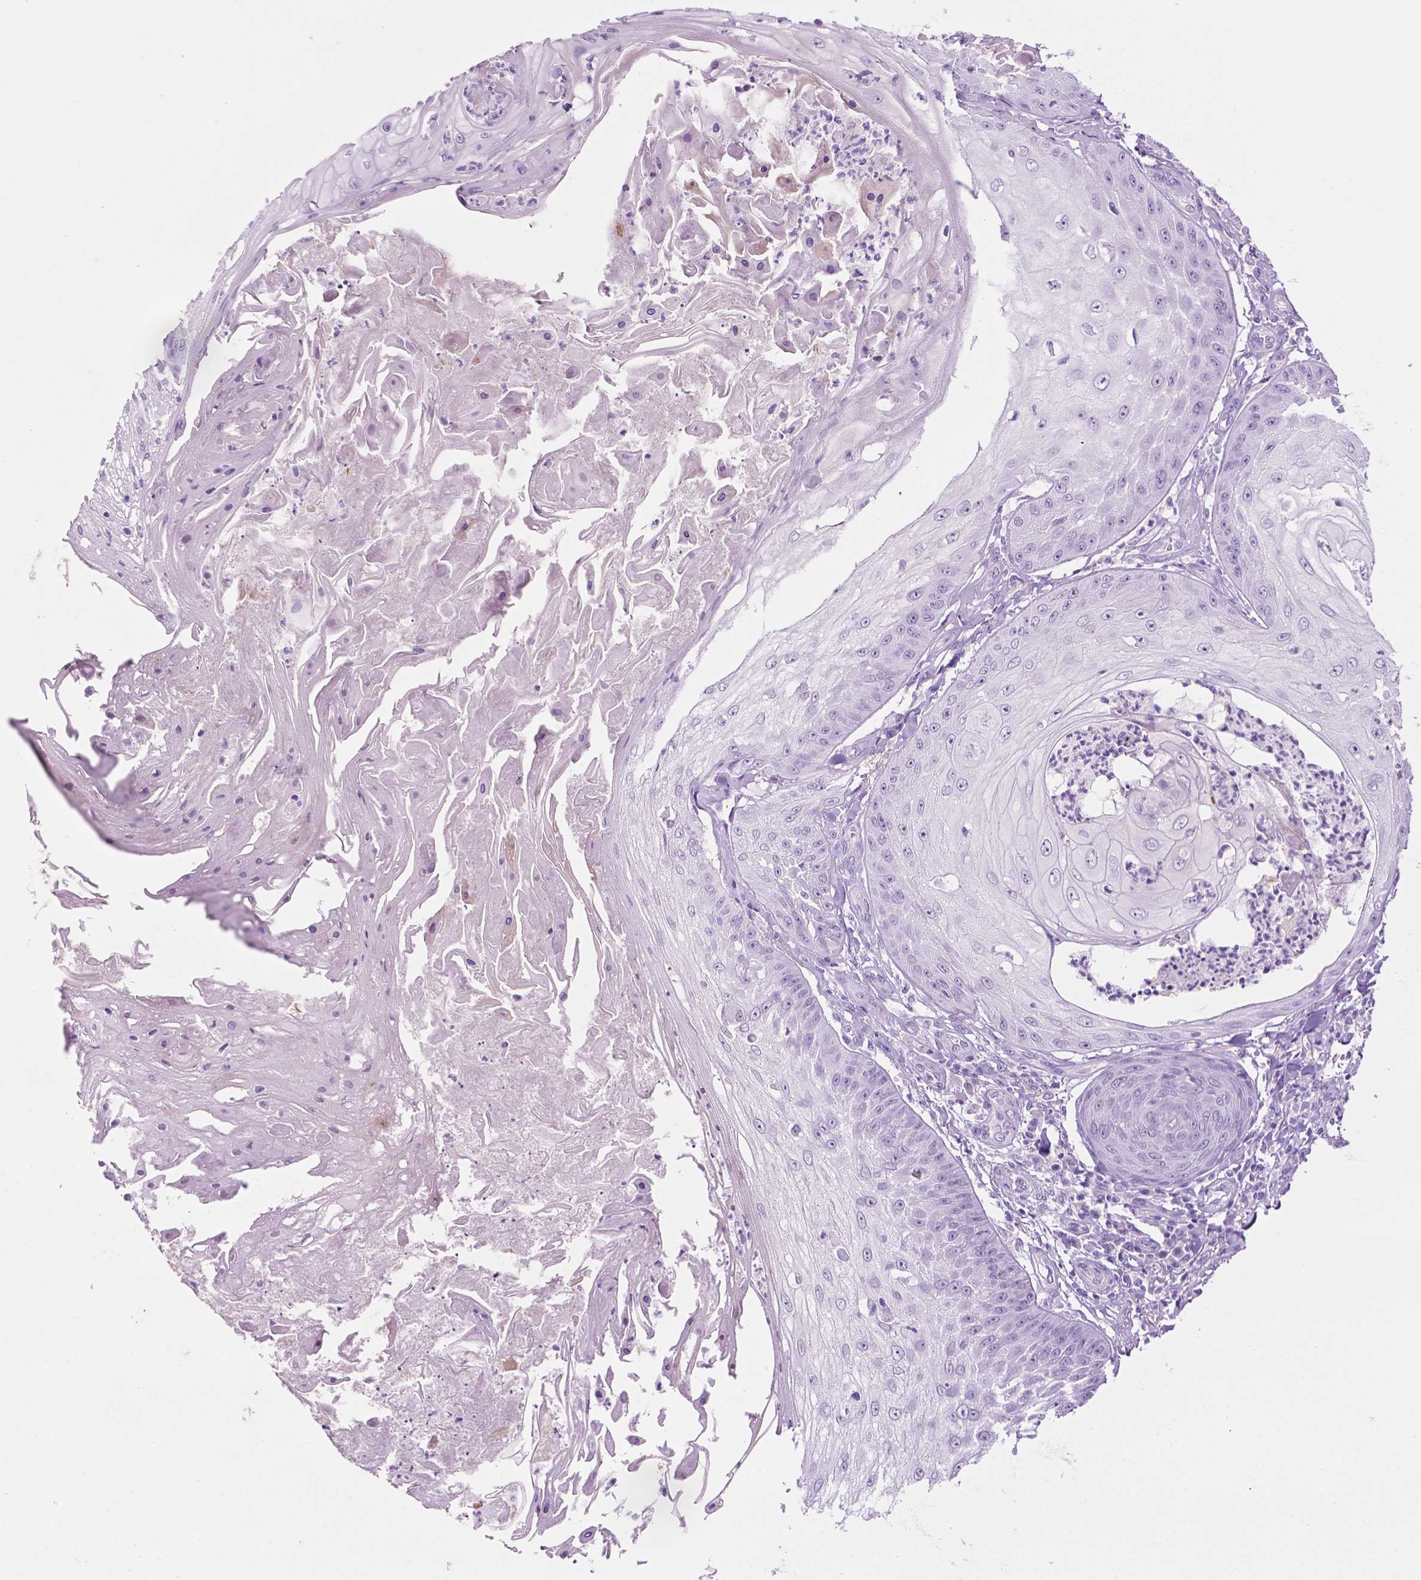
{"staining": {"intensity": "negative", "quantity": "none", "location": "none"}, "tissue": "skin cancer", "cell_type": "Tumor cells", "image_type": "cancer", "snomed": [{"axis": "morphology", "description": "Squamous cell carcinoma, NOS"}, {"axis": "topography", "description": "Skin"}], "caption": "An IHC micrograph of skin squamous cell carcinoma is shown. There is no staining in tumor cells of skin squamous cell carcinoma. The staining is performed using DAB (3,3'-diaminobenzidine) brown chromogen with nuclei counter-stained in using hematoxylin.", "gene": "PHGR1", "patient": {"sex": "male", "age": 70}}